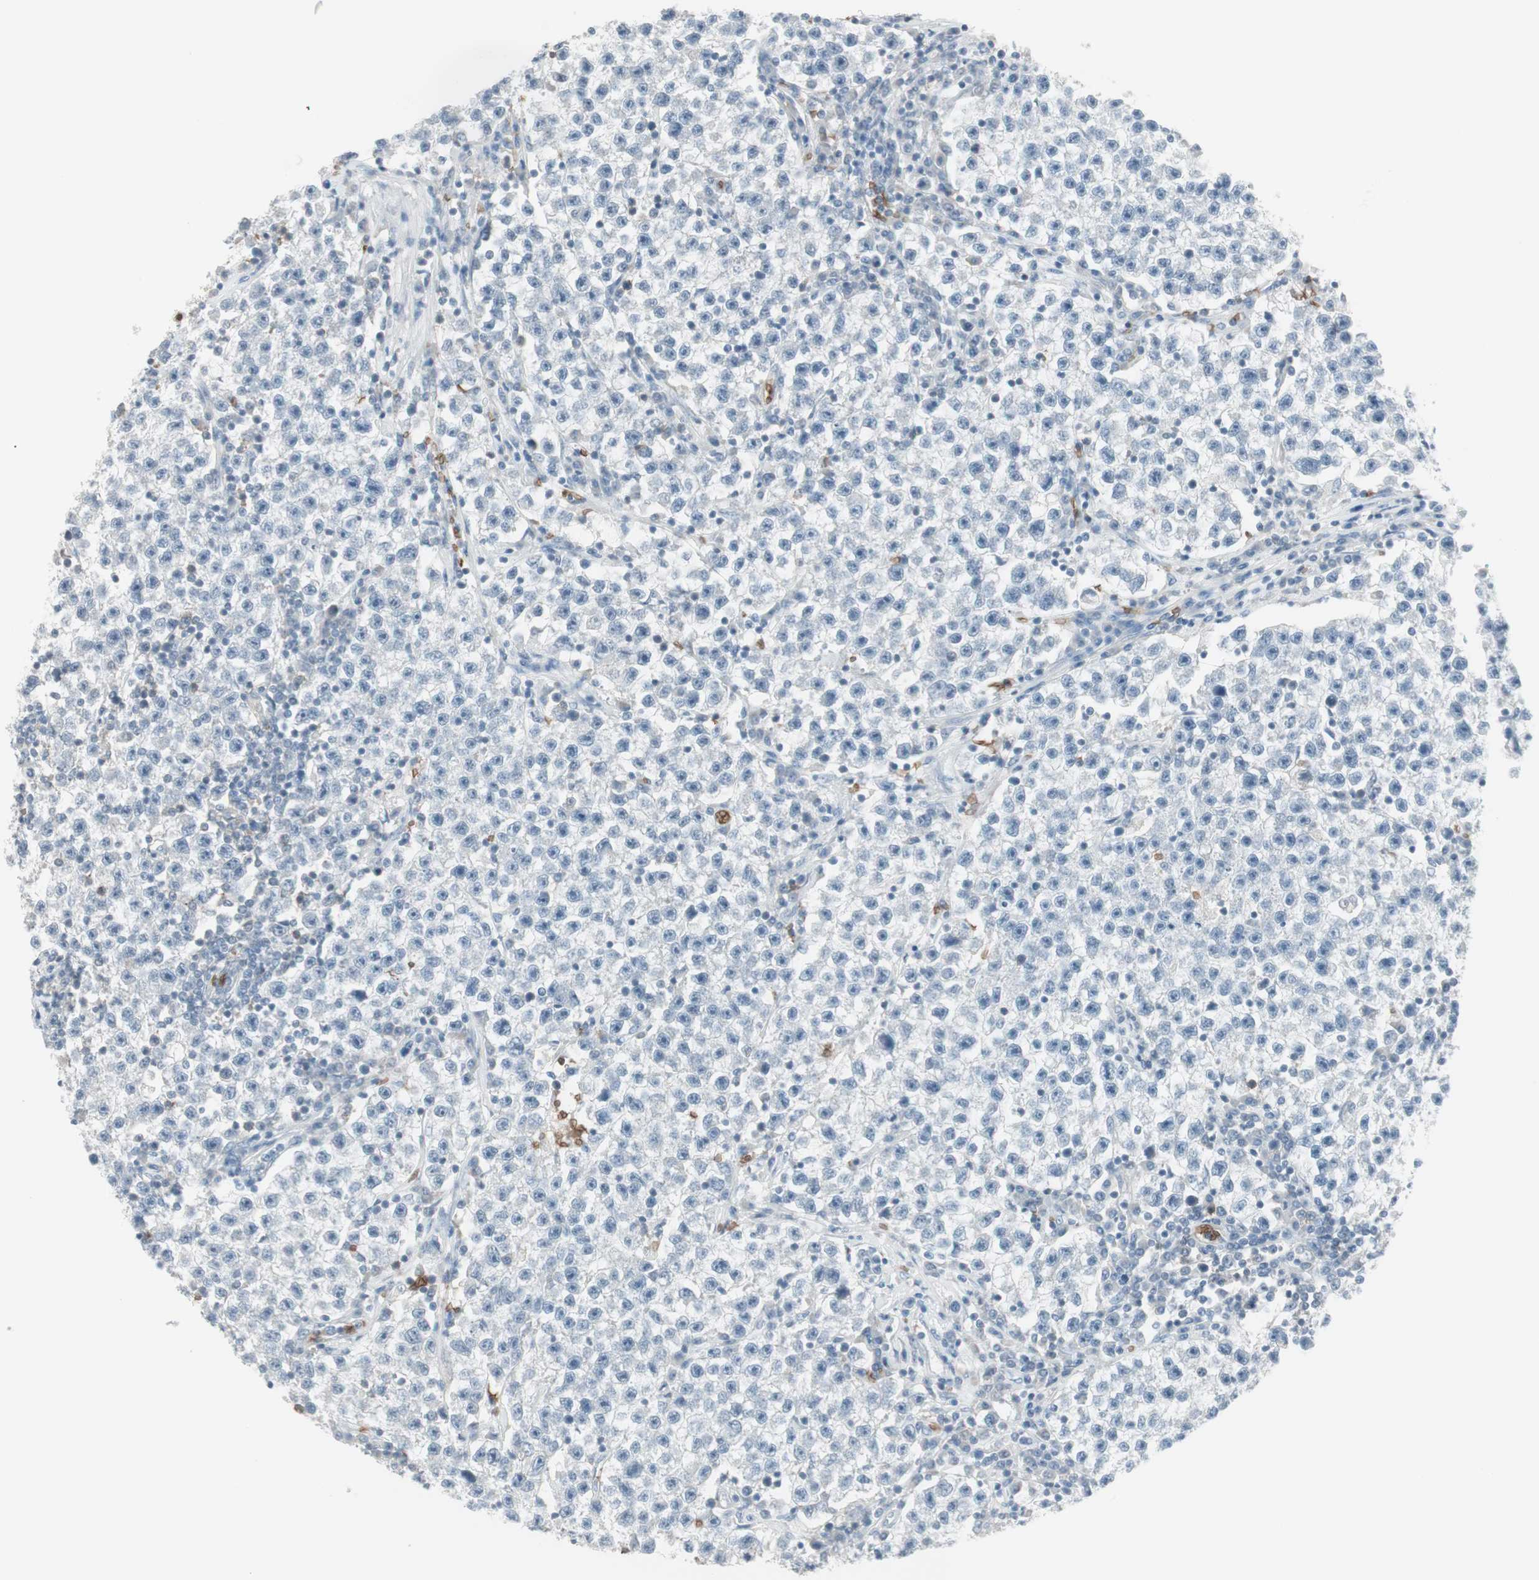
{"staining": {"intensity": "negative", "quantity": "none", "location": "none"}, "tissue": "testis cancer", "cell_type": "Tumor cells", "image_type": "cancer", "snomed": [{"axis": "morphology", "description": "Seminoma, NOS"}, {"axis": "topography", "description": "Testis"}], "caption": "This is a photomicrograph of immunohistochemistry (IHC) staining of testis cancer, which shows no expression in tumor cells.", "gene": "MAP4K1", "patient": {"sex": "male", "age": 22}}